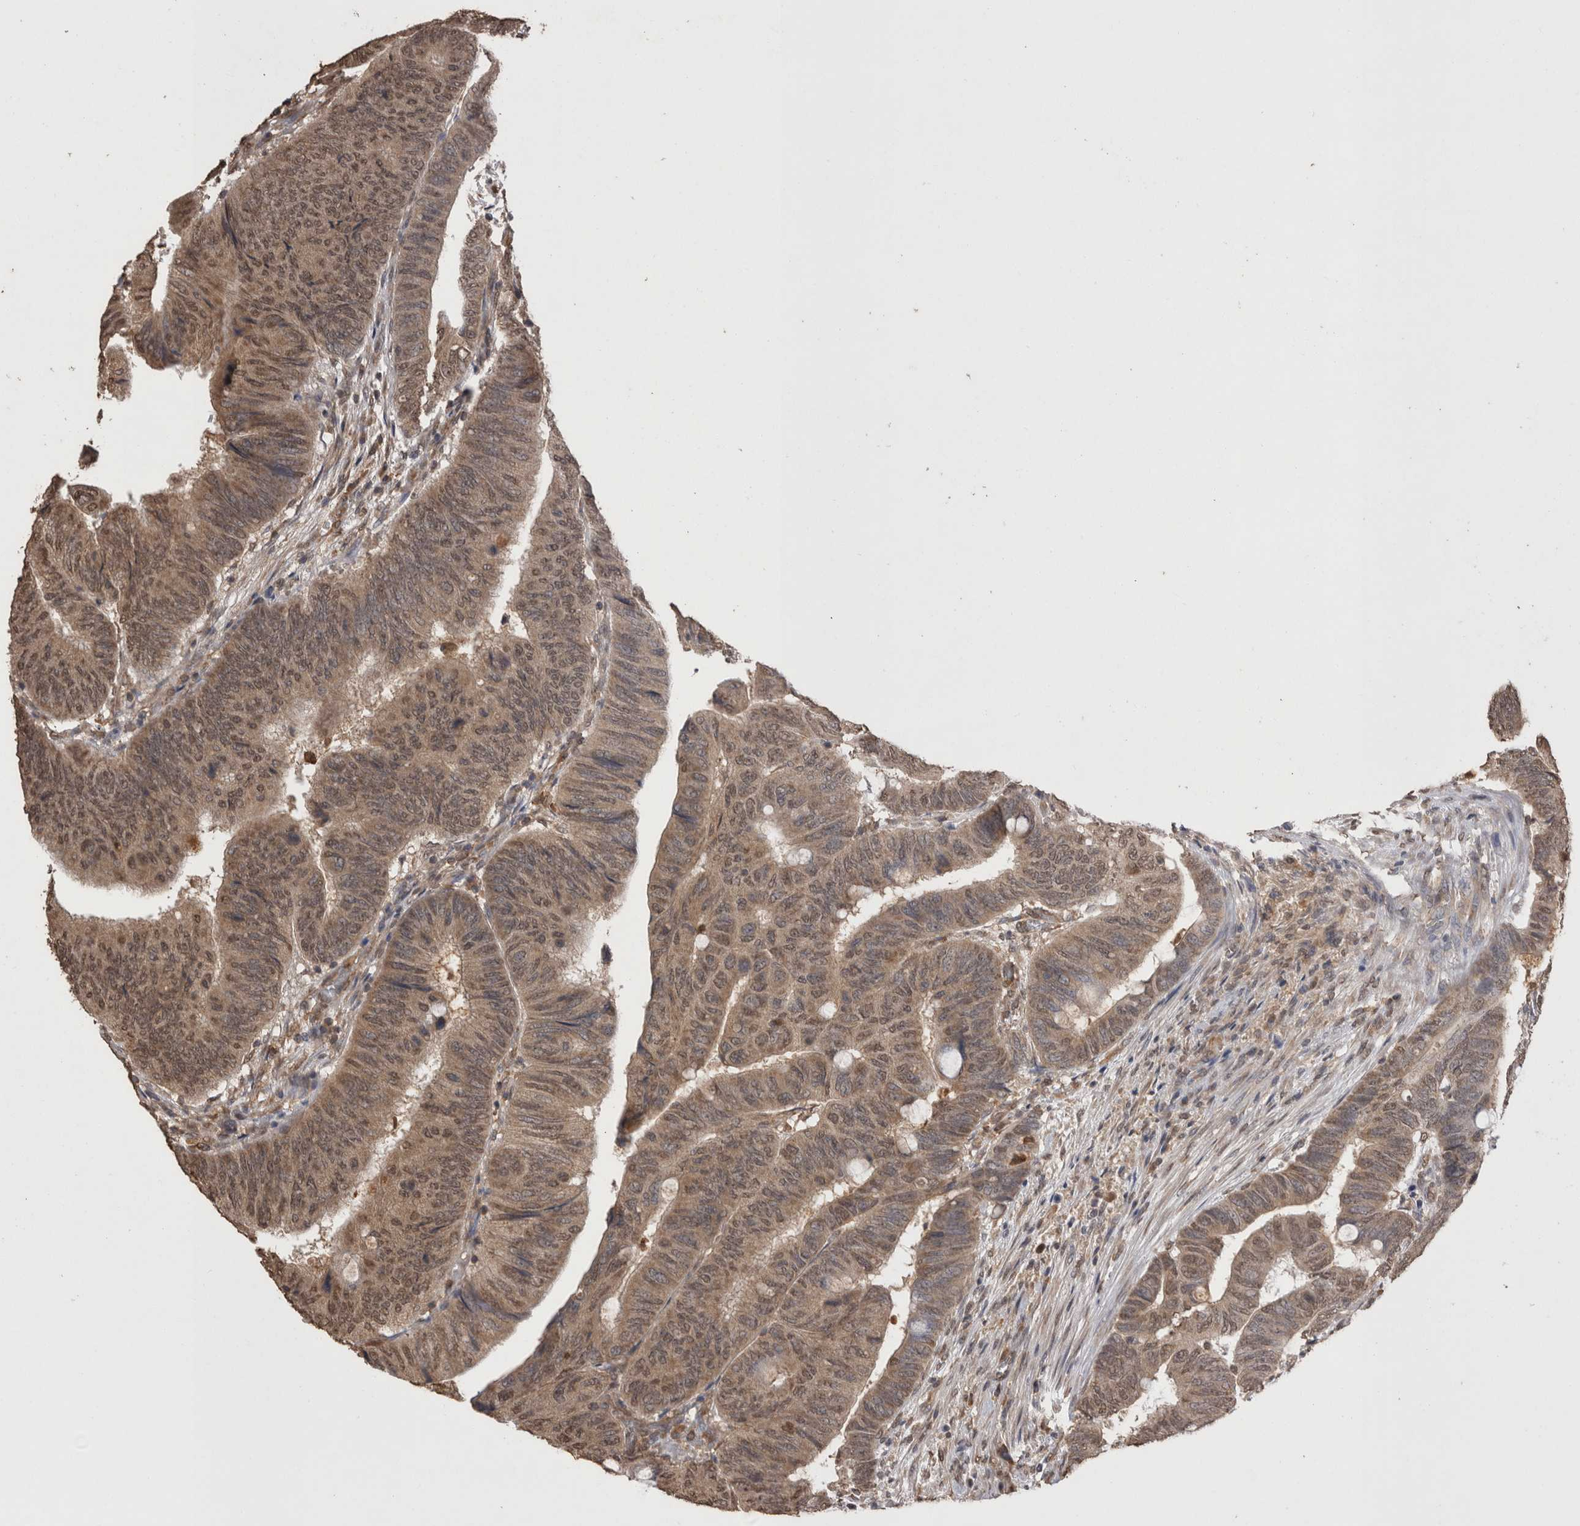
{"staining": {"intensity": "moderate", "quantity": ">75%", "location": "cytoplasmic/membranous,nuclear"}, "tissue": "colorectal cancer", "cell_type": "Tumor cells", "image_type": "cancer", "snomed": [{"axis": "morphology", "description": "Normal tissue, NOS"}, {"axis": "morphology", "description": "Adenocarcinoma, NOS"}, {"axis": "topography", "description": "Rectum"}, {"axis": "topography", "description": "Peripheral nerve tissue"}], "caption": "DAB (3,3'-diaminobenzidine) immunohistochemical staining of adenocarcinoma (colorectal) reveals moderate cytoplasmic/membranous and nuclear protein staining in about >75% of tumor cells. The staining was performed using DAB, with brown indicating positive protein expression. Nuclei are stained blue with hematoxylin.", "gene": "GRK5", "patient": {"sex": "male", "age": 92}}